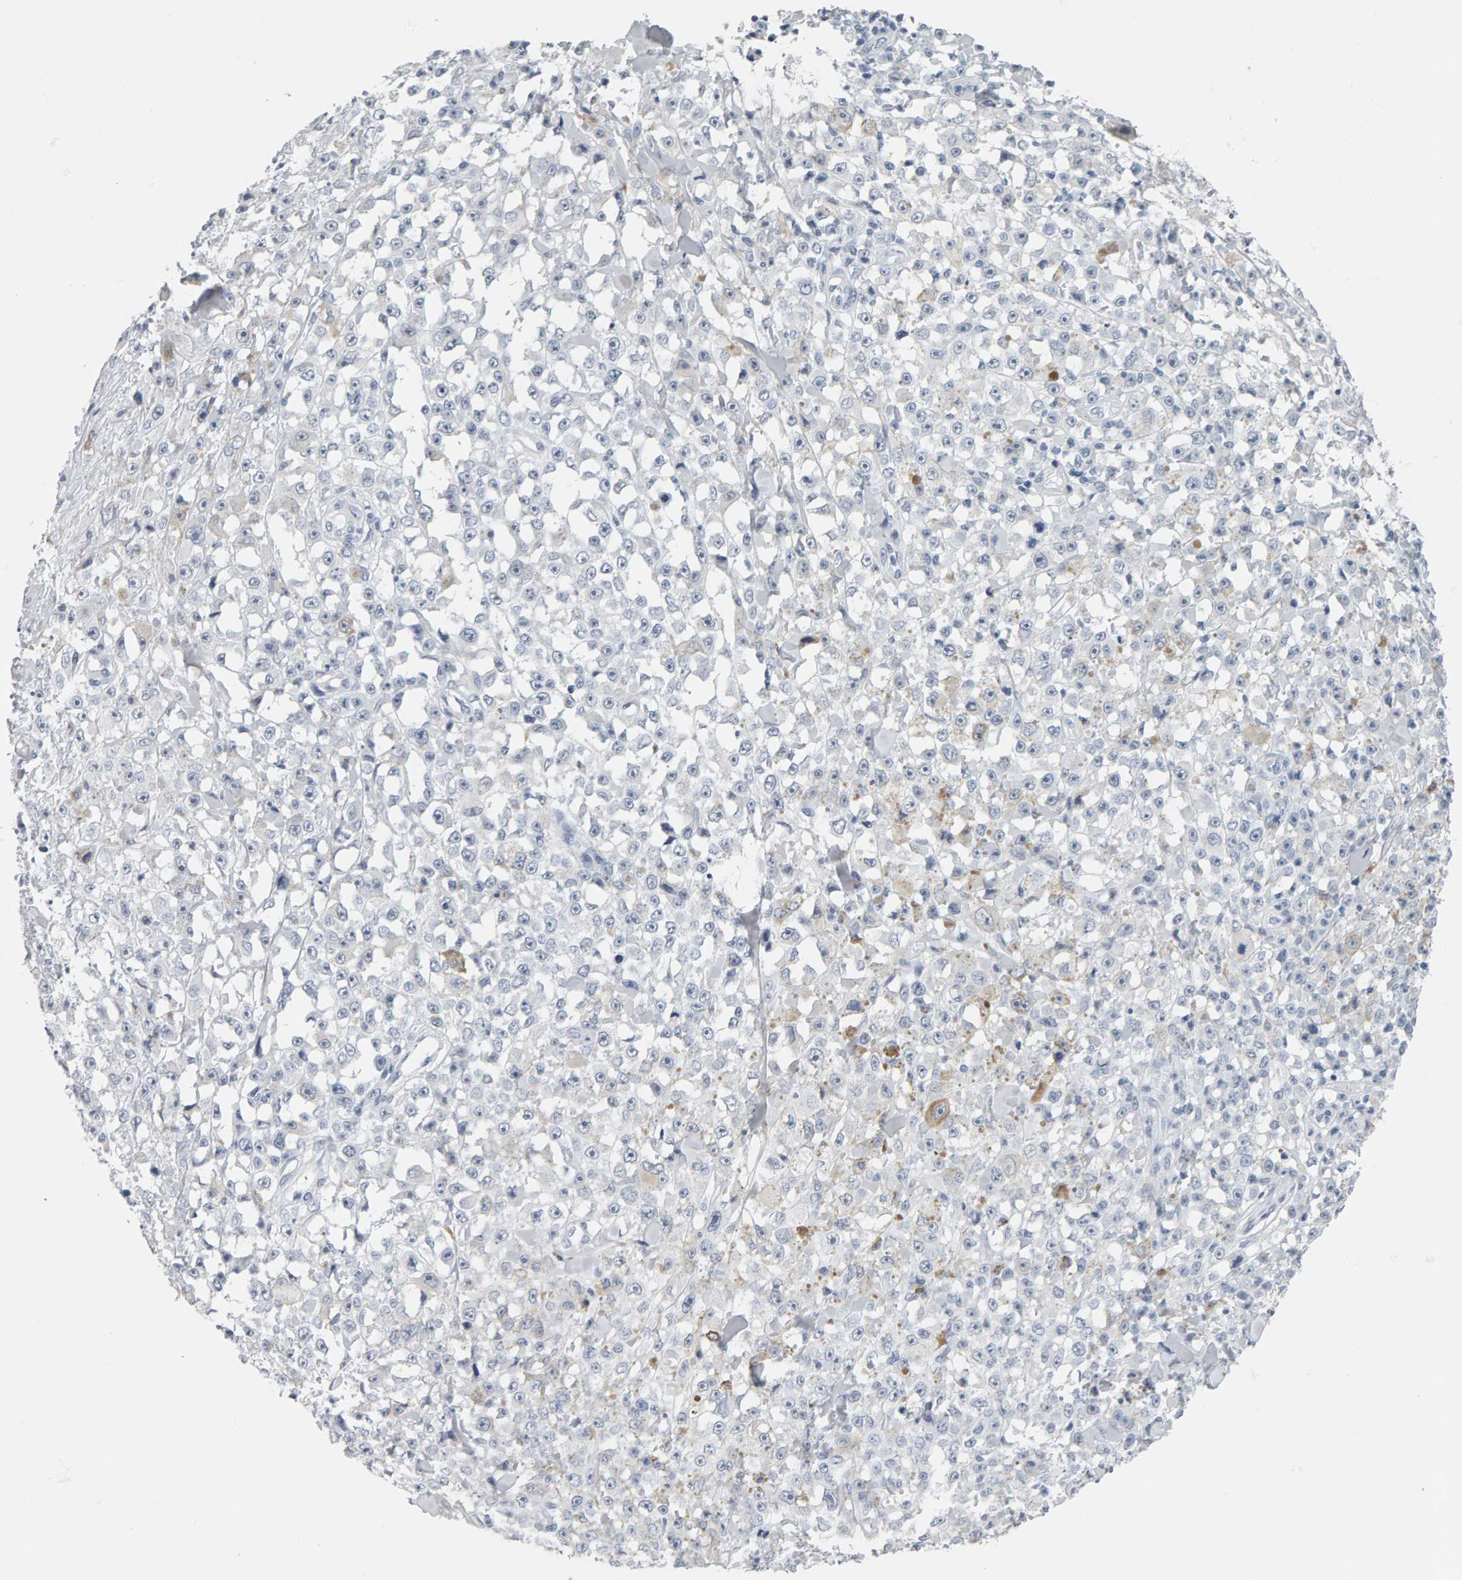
{"staining": {"intensity": "negative", "quantity": "none", "location": "none"}, "tissue": "melanoma", "cell_type": "Tumor cells", "image_type": "cancer", "snomed": [{"axis": "morphology", "description": "Malignant melanoma, NOS"}, {"axis": "topography", "description": "Skin"}], "caption": "High magnification brightfield microscopy of melanoma stained with DAB (3,3'-diaminobenzidine) (brown) and counterstained with hematoxylin (blue): tumor cells show no significant expression.", "gene": "SPACA3", "patient": {"sex": "female", "age": 82}}